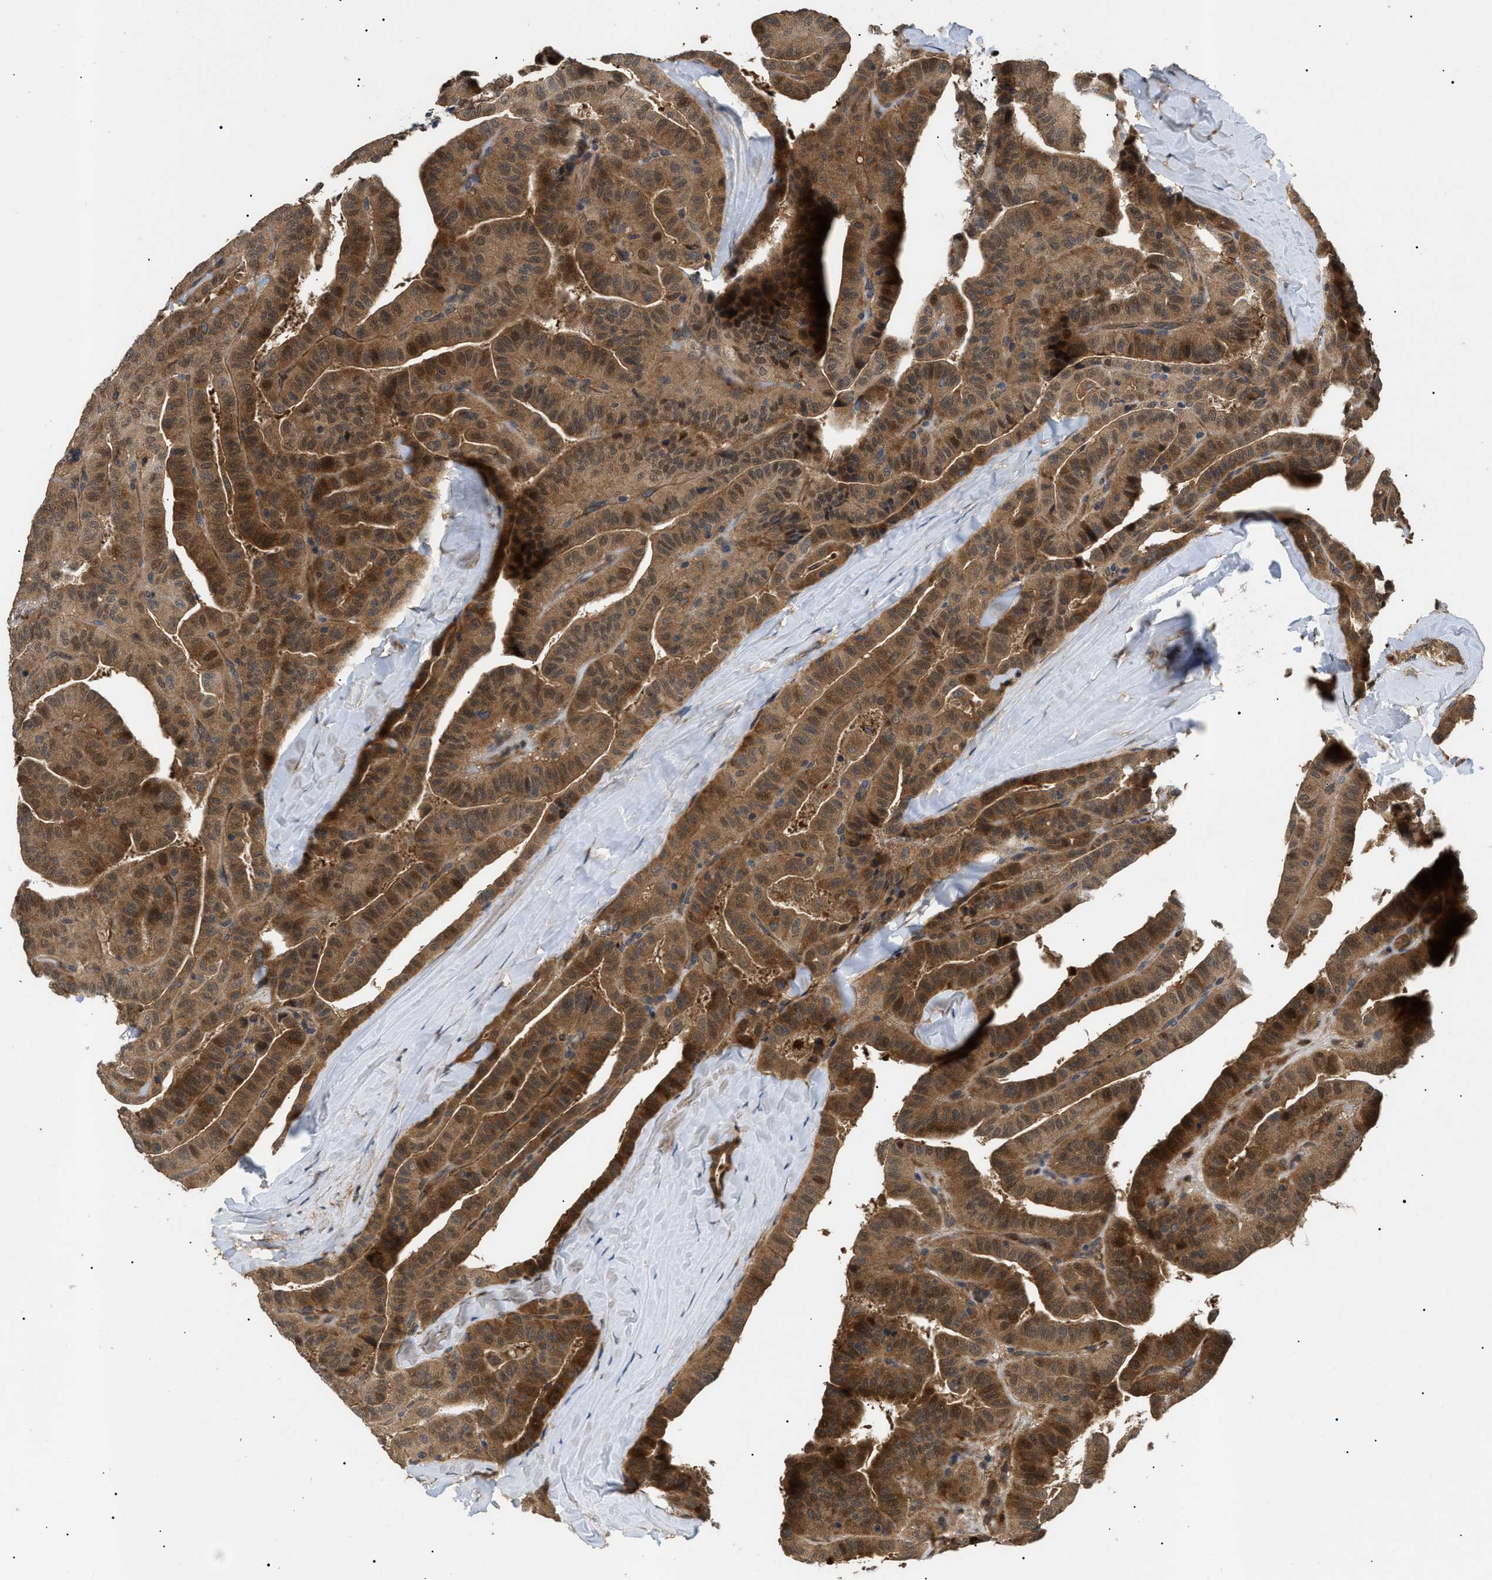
{"staining": {"intensity": "moderate", "quantity": ">75%", "location": "cytoplasmic/membranous,nuclear"}, "tissue": "thyroid cancer", "cell_type": "Tumor cells", "image_type": "cancer", "snomed": [{"axis": "morphology", "description": "Papillary adenocarcinoma, NOS"}, {"axis": "topography", "description": "Thyroid gland"}], "caption": "Tumor cells show medium levels of moderate cytoplasmic/membranous and nuclear expression in approximately >75% of cells in human thyroid cancer (papillary adenocarcinoma).", "gene": "ASTL", "patient": {"sex": "male", "age": 77}}